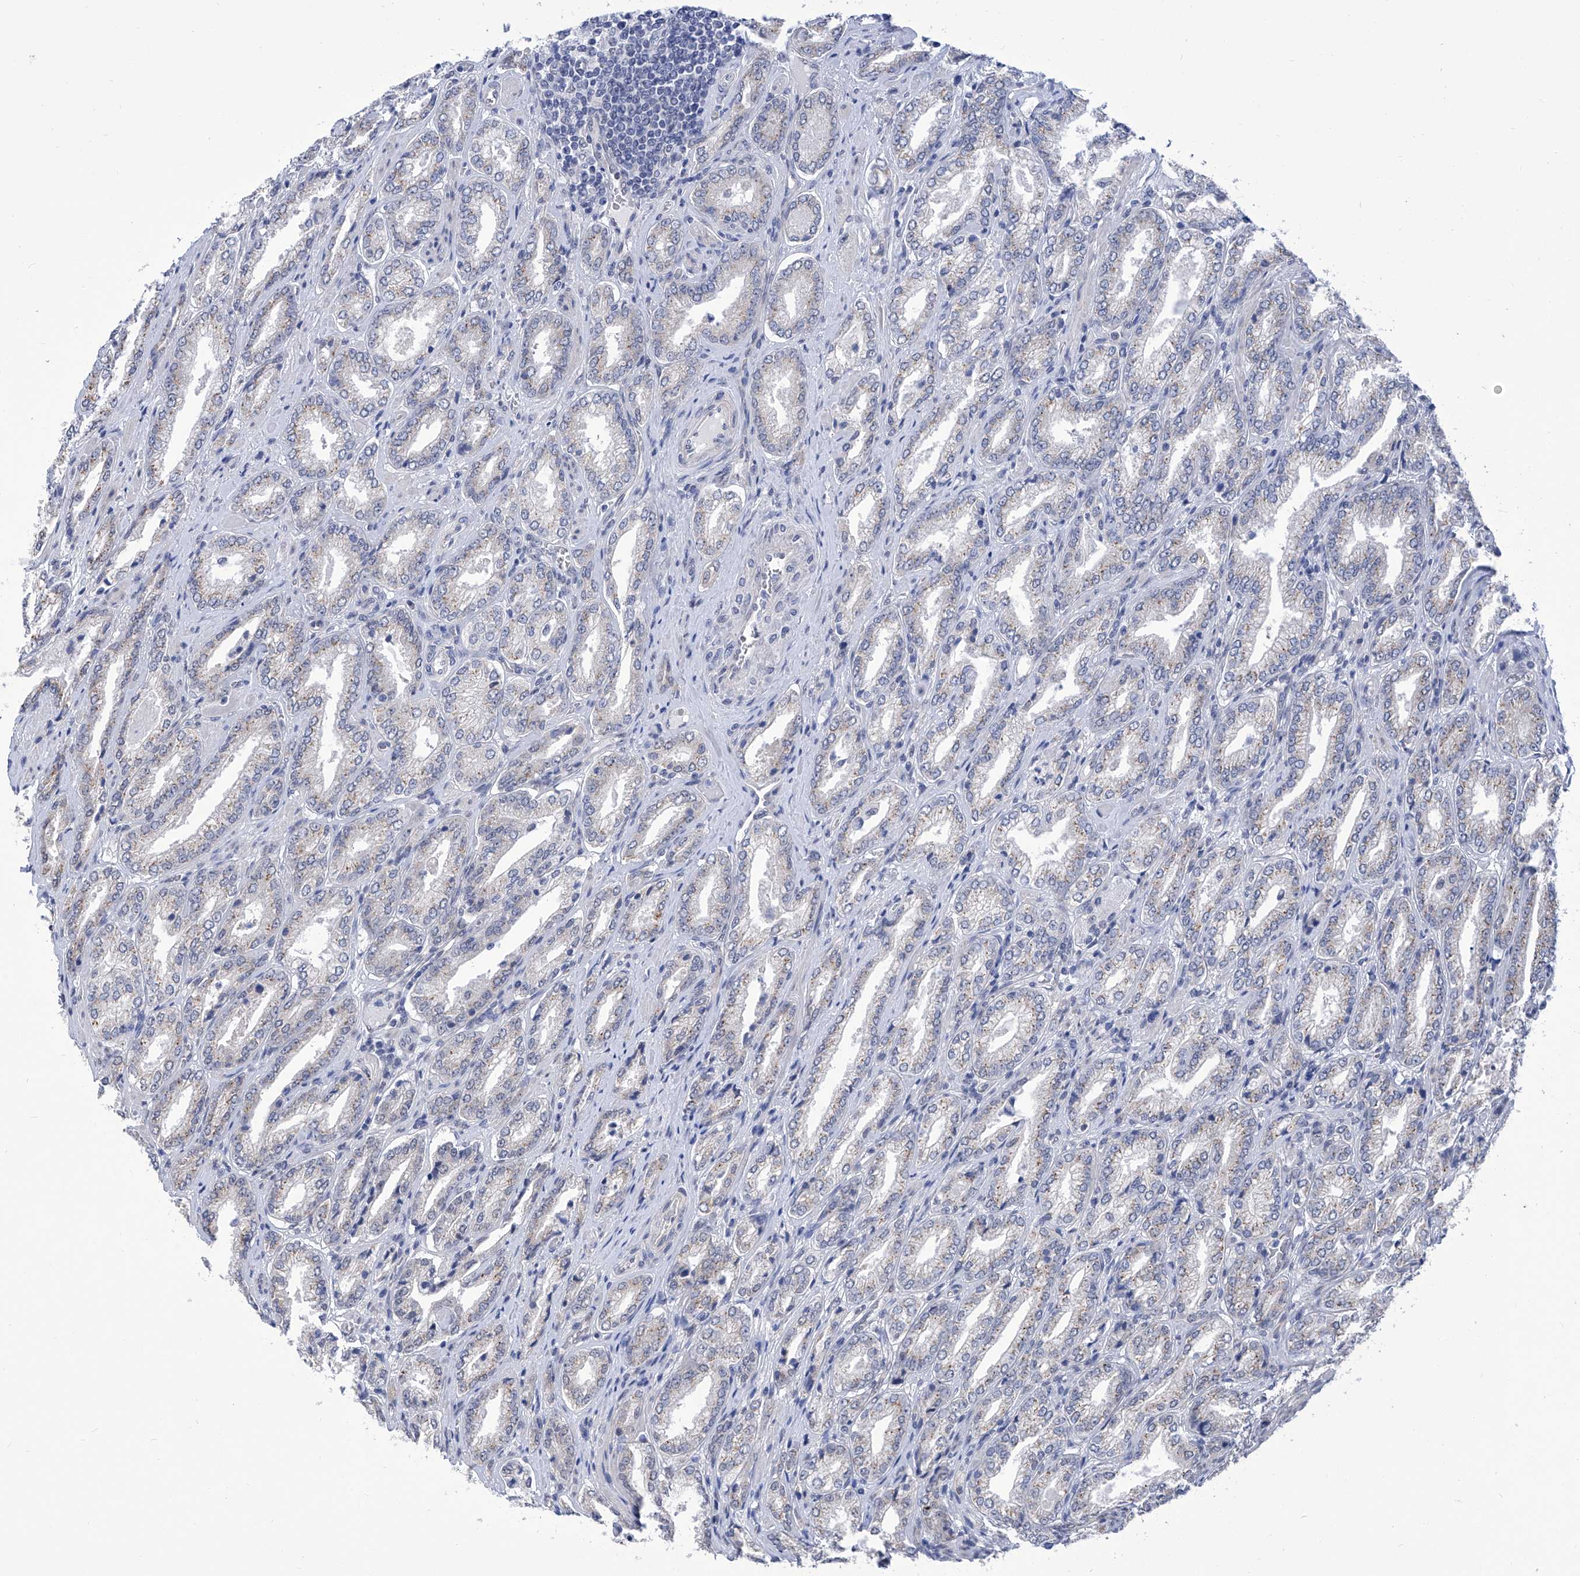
{"staining": {"intensity": "negative", "quantity": "none", "location": "none"}, "tissue": "prostate cancer", "cell_type": "Tumor cells", "image_type": "cancer", "snomed": [{"axis": "morphology", "description": "Adenocarcinoma, Low grade"}, {"axis": "topography", "description": "Prostate"}], "caption": "Immunohistochemistry image of neoplastic tissue: human prostate cancer (adenocarcinoma (low-grade)) stained with DAB demonstrates no significant protein expression in tumor cells.", "gene": "SART1", "patient": {"sex": "male", "age": 62}}